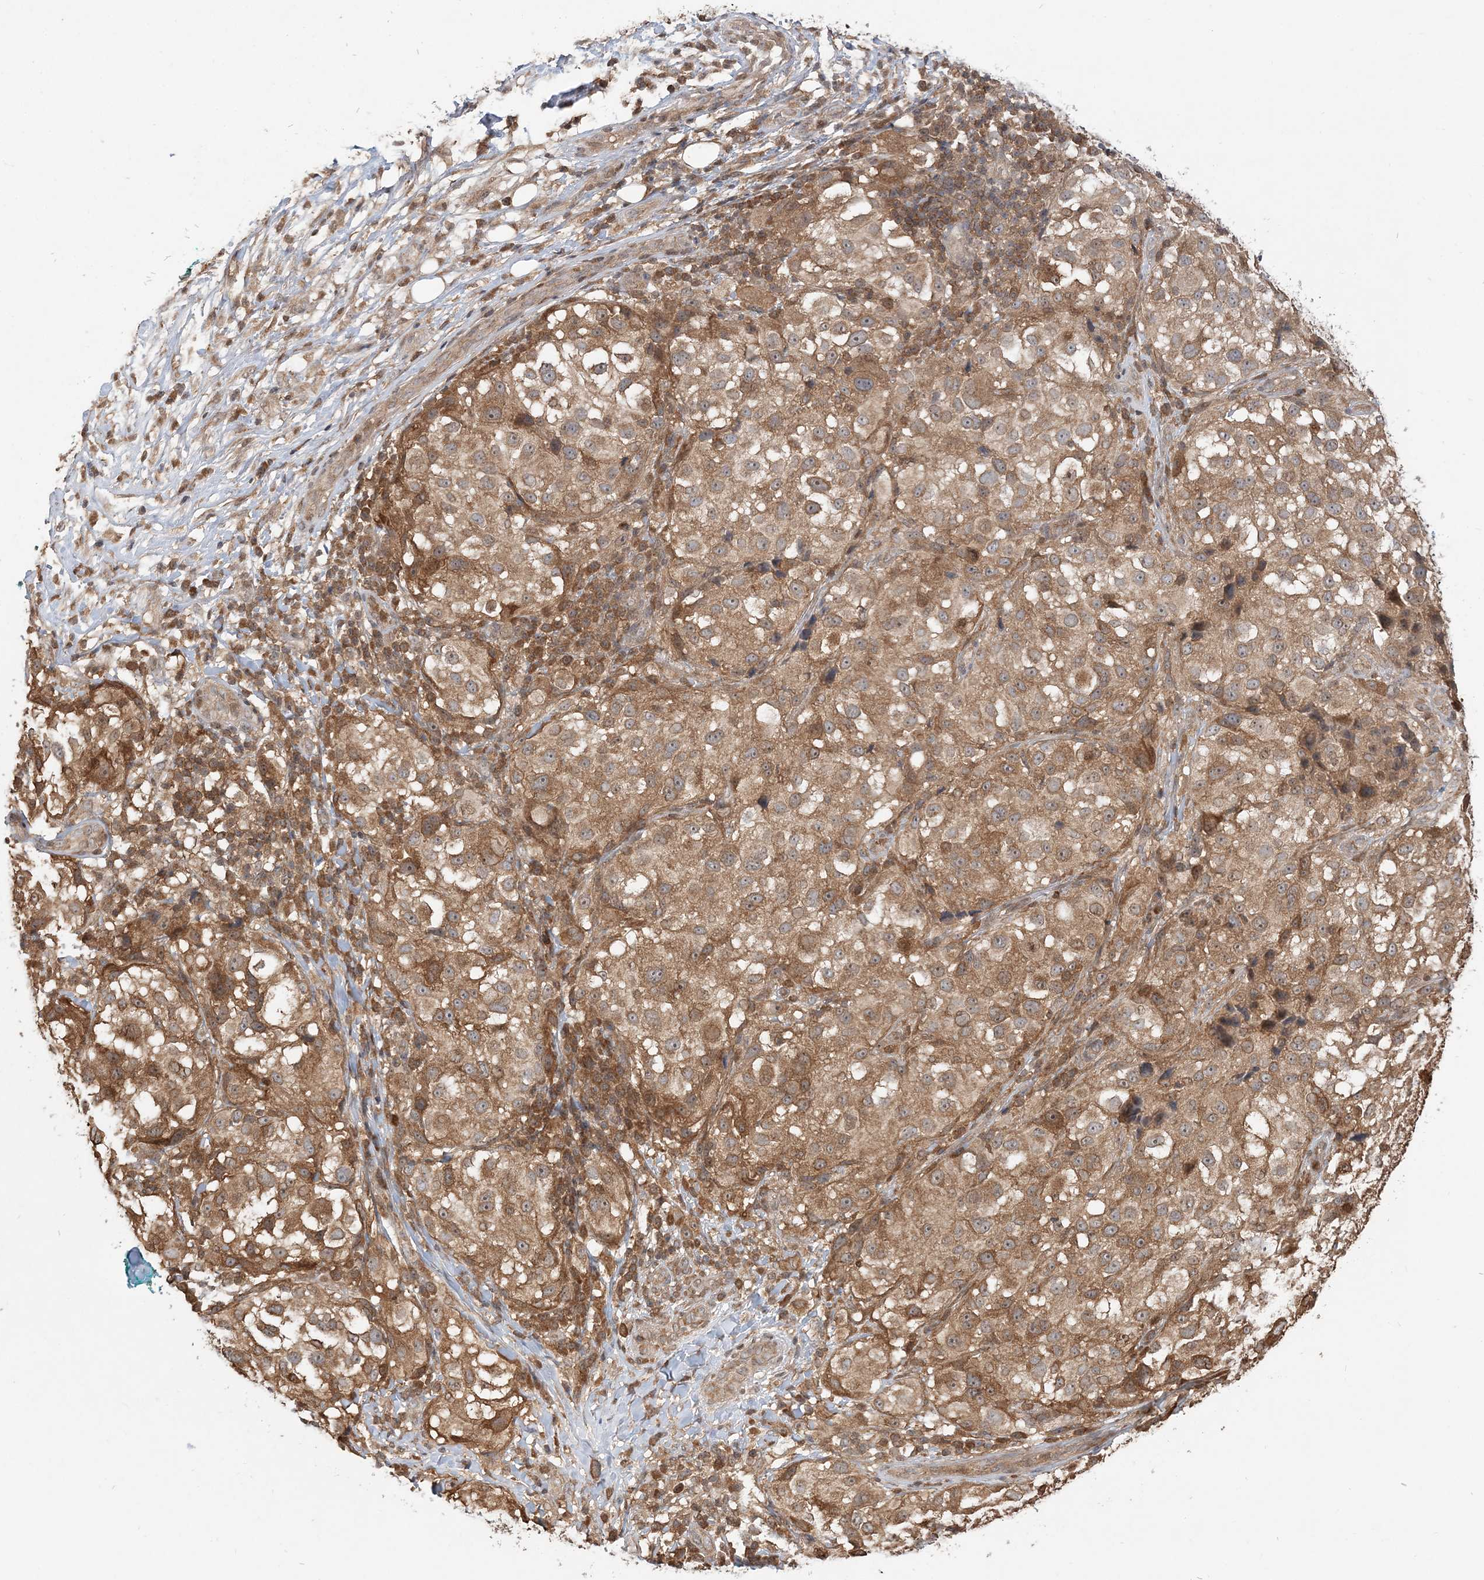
{"staining": {"intensity": "moderate", "quantity": ">75%", "location": "cytoplasmic/membranous"}, "tissue": "melanoma", "cell_type": "Tumor cells", "image_type": "cancer", "snomed": [{"axis": "morphology", "description": "Necrosis, NOS"}, {"axis": "morphology", "description": "Malignant melanoma, NOS"}, {"axis": "topography", "description": "Skin"}], "caption": "Immunohistochemical staining of malignant melanoma exhibits medium levels of moderate cytoplasmic/membranous staining in about >75% of tumor cells.", "gene": "CAB39", "patient": {"sex": "female", "age": 87}}